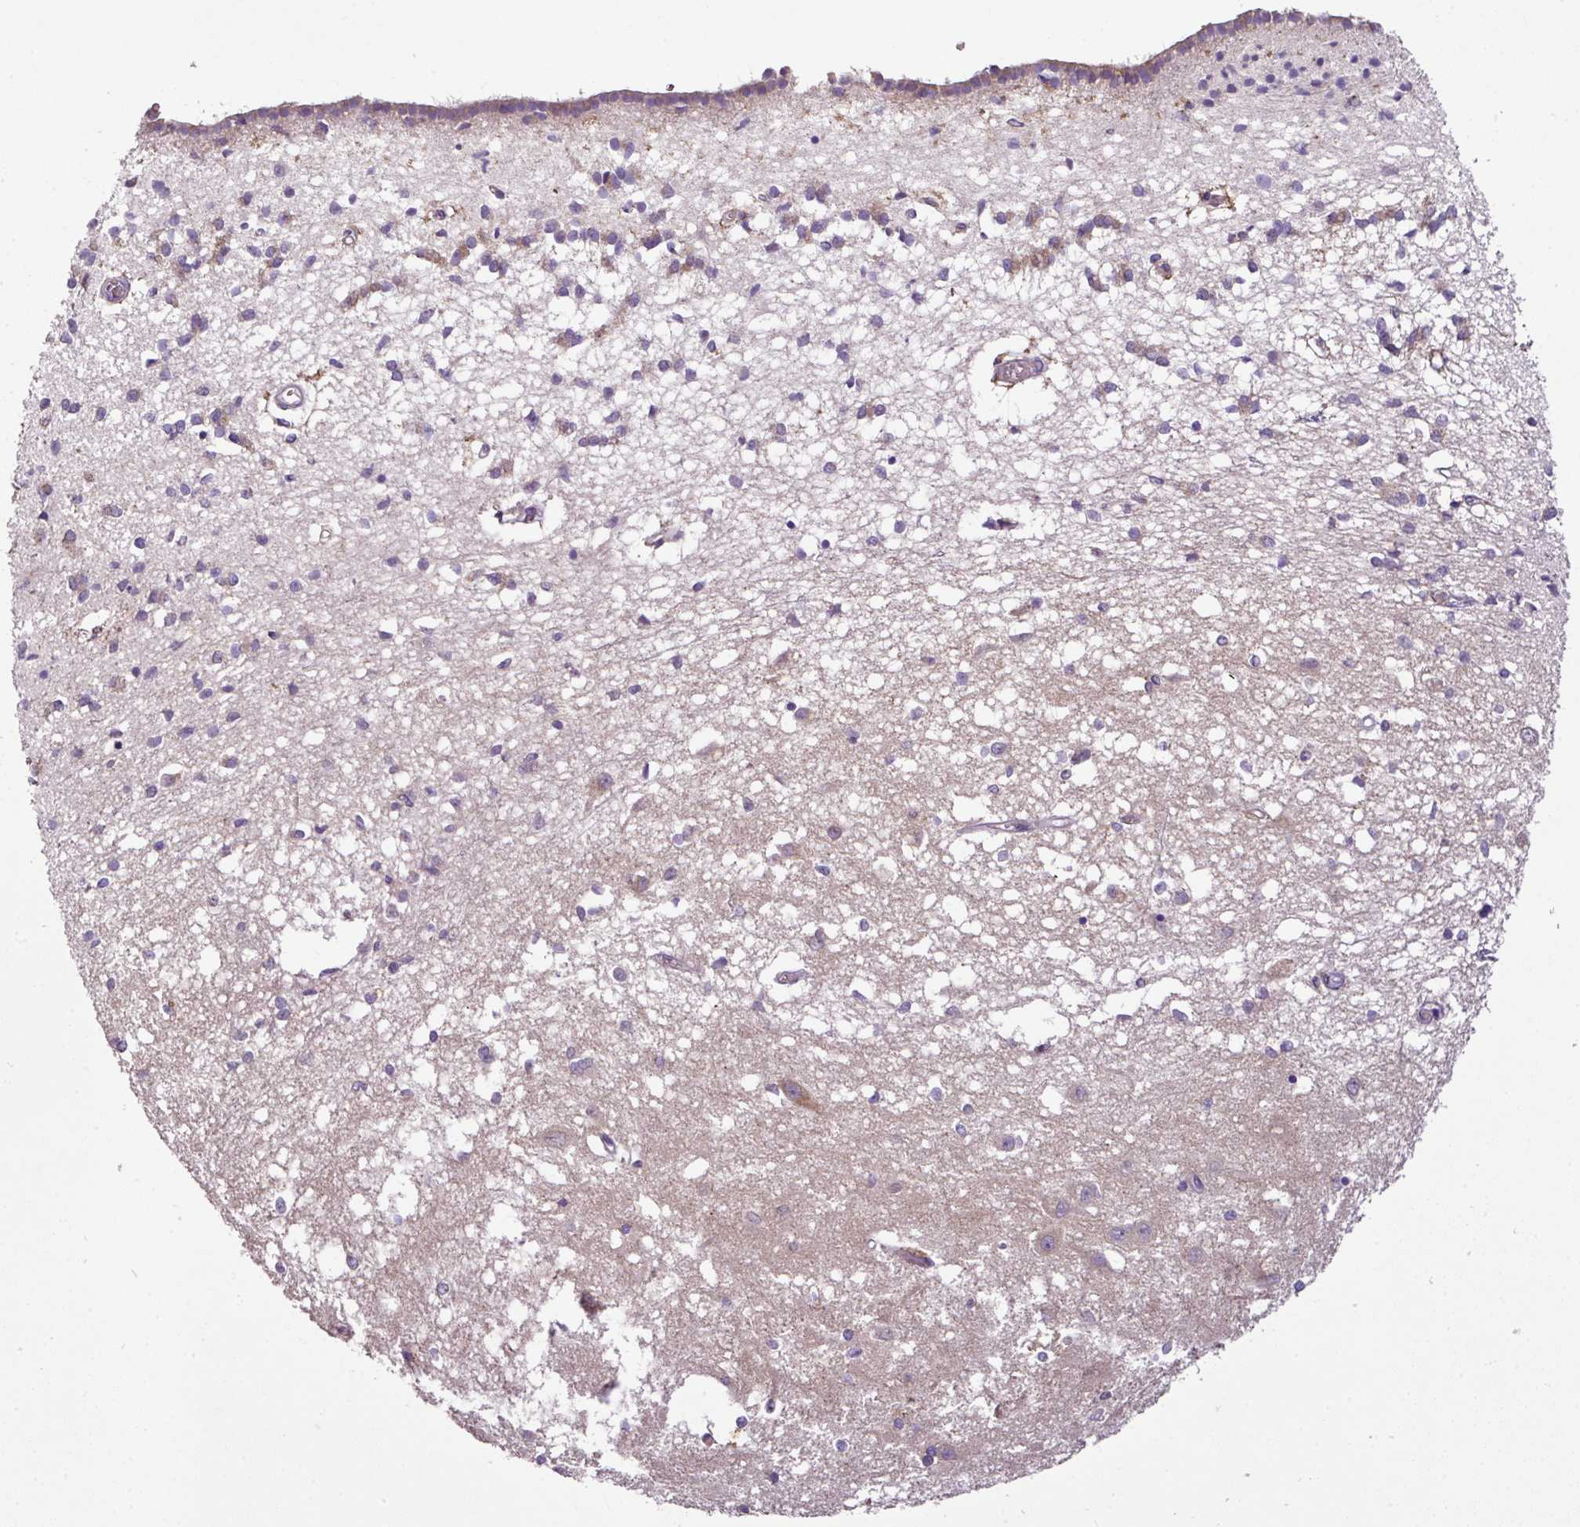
{"staining": {"intensity": "moderate", "quantity": ">75%", "location": "cytoplasmic/membranous"}, "tissue": "caudate", "cell_type": "Glial cells", "image_type": "normal", "snomed": [{"axis": "morphology", "description": "Normal tissue, NOS"}, {"axis": "topography", "description": "Lateral ventricle wall"}], "caption": "Caudate was stained to show a protein in brown. There is medium levels of moderate cytoplasmic/membranous expression in about >75% of glial cells.", "gene": "ZNF513", "patient": {"sex": "male", "age": 70}}